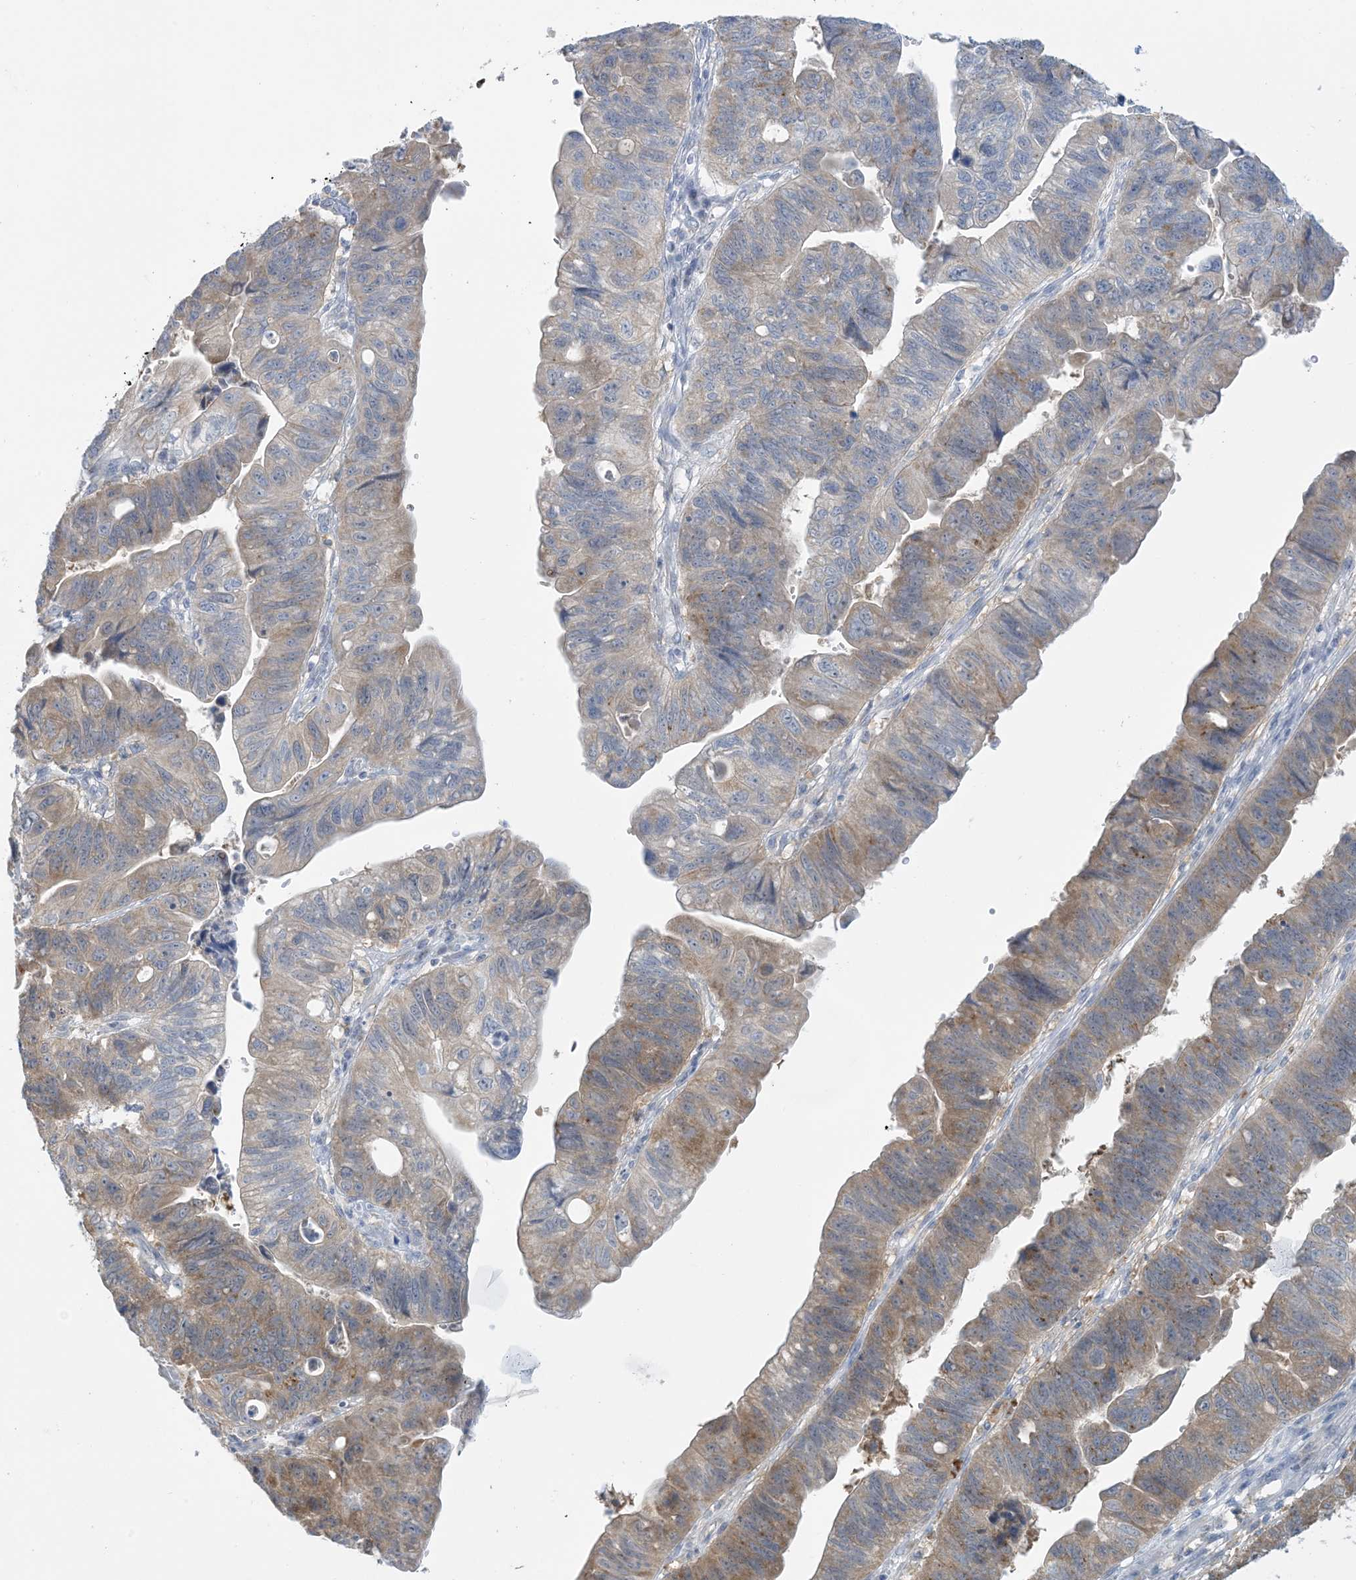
{"staining": {"intensity": "moderate", "quantity": "25%-75%", "location": "cytoplasmic/membranous"}, "tissue": "stomach cancer", "cell_type": "Tumor cells", "image_type": "cancer", "snomed": [{"axis": "morphology", "description": "Adenocarcinoma, NOS"}, {"axis": "topography", "description": "Stomach"}], "caption": "A histopathology image of human stomach cancer stained for a protein shows moderate cytoplasmic/membranous brown staining in tumor cells. Using DAB (3,3'-diaminobenzidine) (brown) and hematoxylin (blue) stains, captured at high magnification using brightfield microscopy.", "gene": "MRPS18A", "patient": {"sex": "male", "age": 59}}